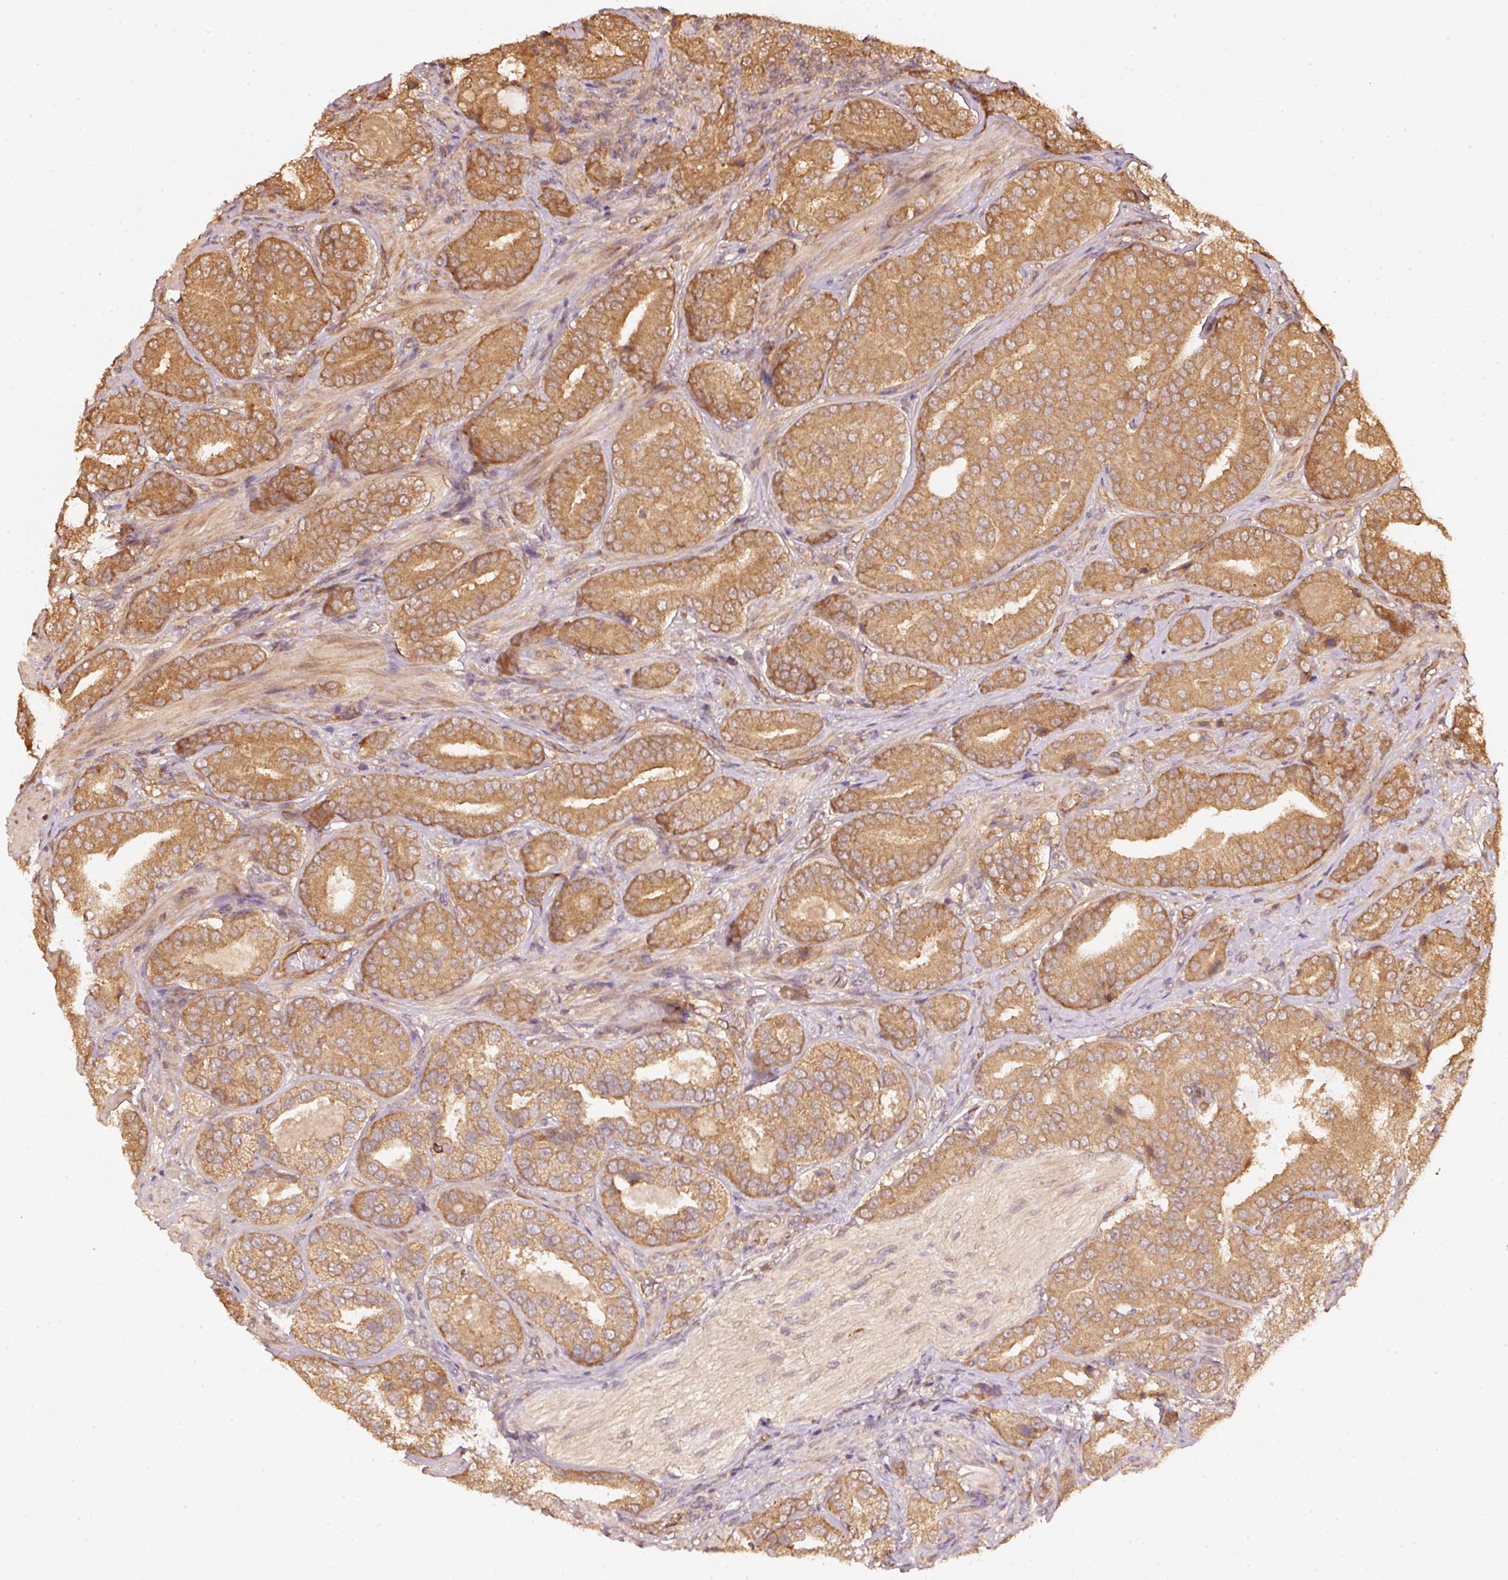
{"staining": {"intensity": "moderate", "quantity": ">75%", "location": "cytoplasmic/membranous"}, "tissue": "prostate cancer", "cell_type": "Tumor cells", "image_type": "cancer", "snomed": [{"axis": "morphology", "description": "Adenocarcinoma, High grade"}, {"axis": "topography", "description": "Prostate"}], "caption": "Immunohistochemical staining of prostate cancer reveals medium levels of moderate cytoplasmic/membranous protein positivity in about >75% of tumor cells.", "gene": "STAU1", "patient": {"sex": "male", "age": 63}}